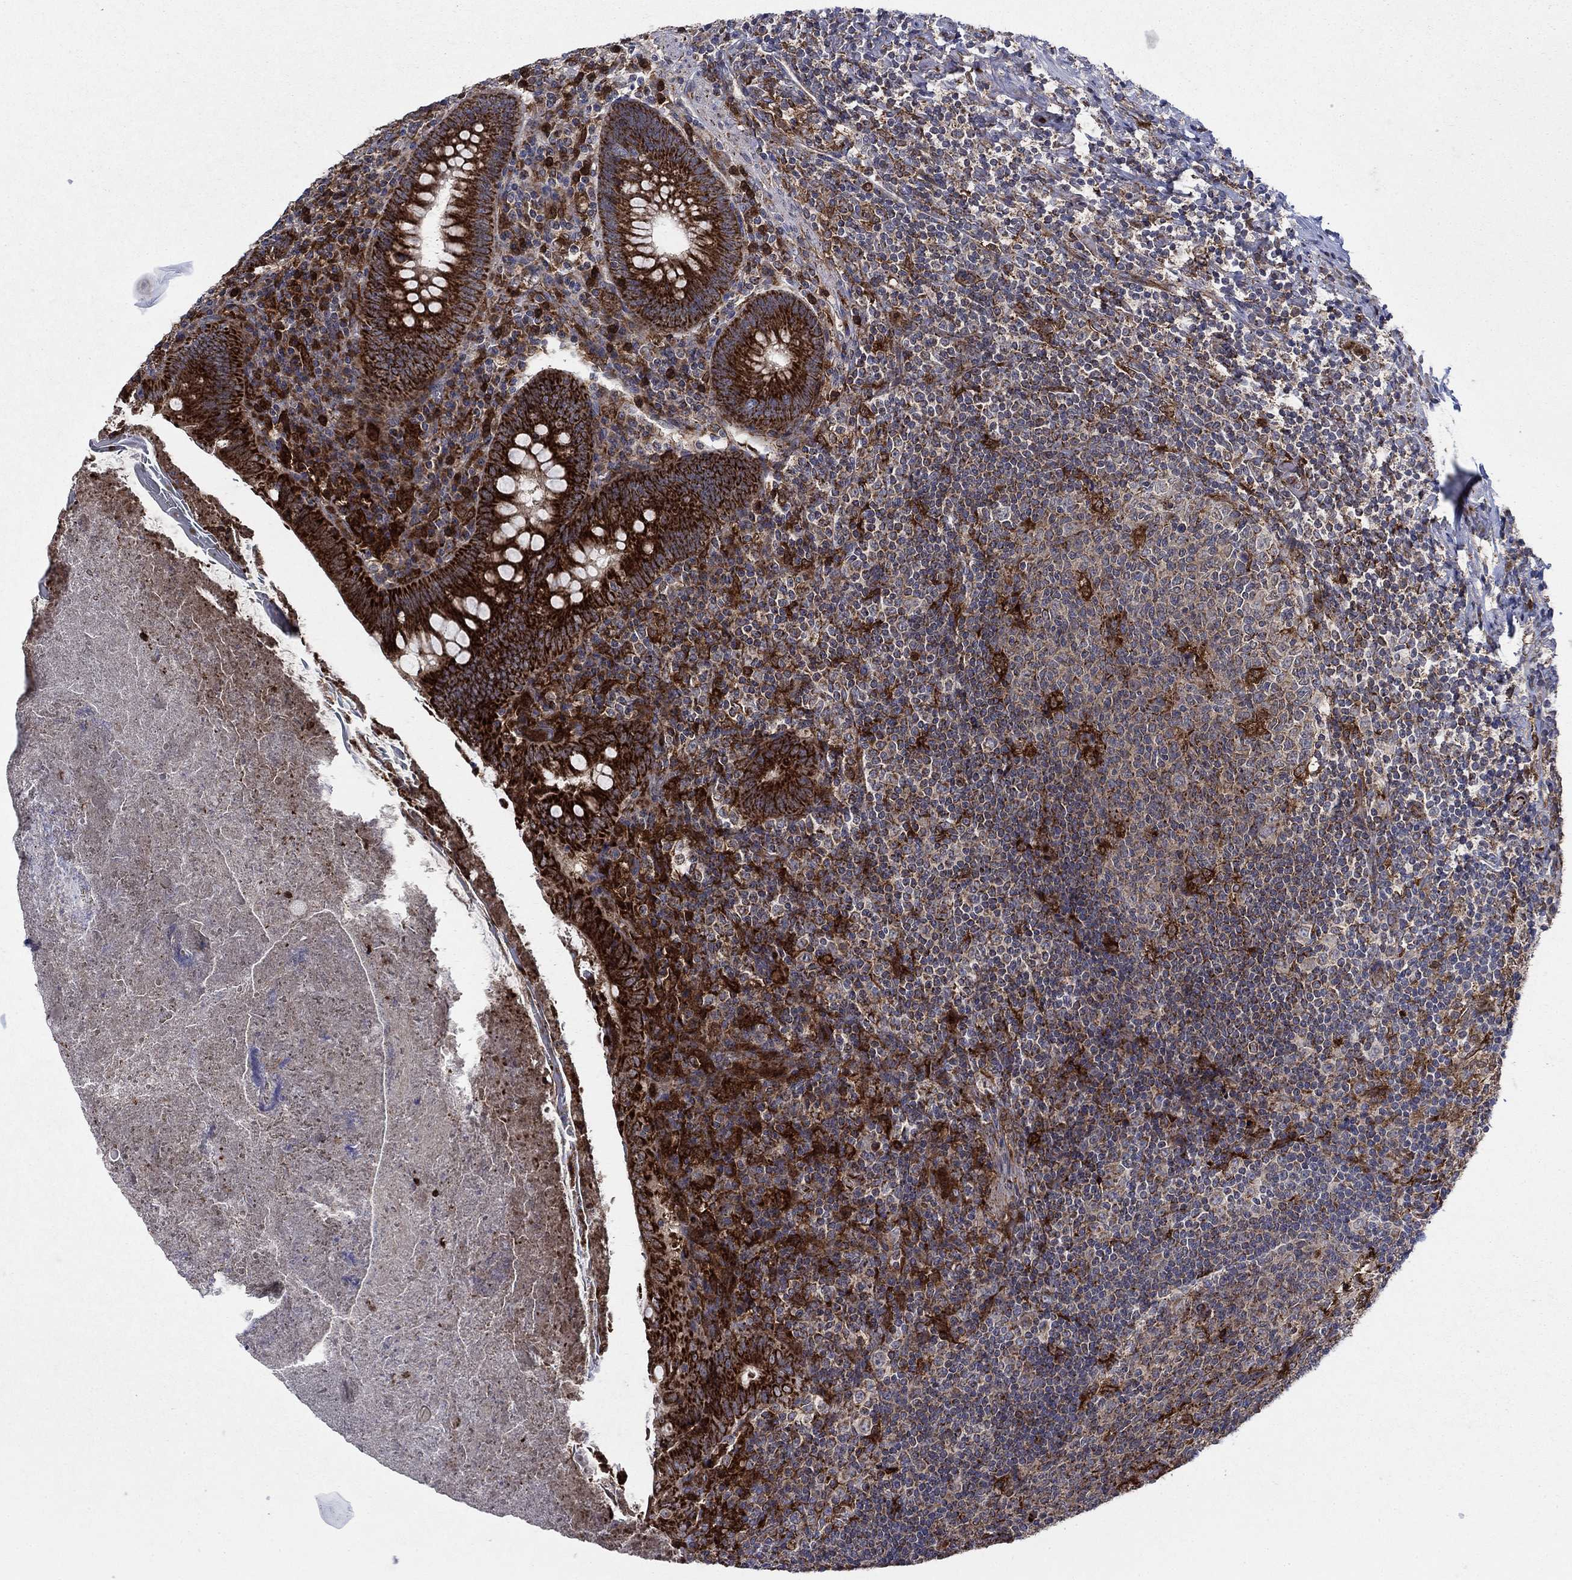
{"staining": {"intensity": "strong", "quantity": ">75%", "location": "cytoplasmic/membranous"}, "tissue": "appendix", "cell_type": "Glandular cells", "image_type": "normal", "snomed": [{"axis": "morphology", "description": "Normal tissue, NOS"}, {"axis": "topography", "description": "Appendix"}], "caption": "IHC (DAB) staining of normal appendix shows strong cytoplasmic/membranous protein expression in about >75% of glandular cells.", "gene": "RNF19B", "patient": {"sex": "male", "age": 47}}